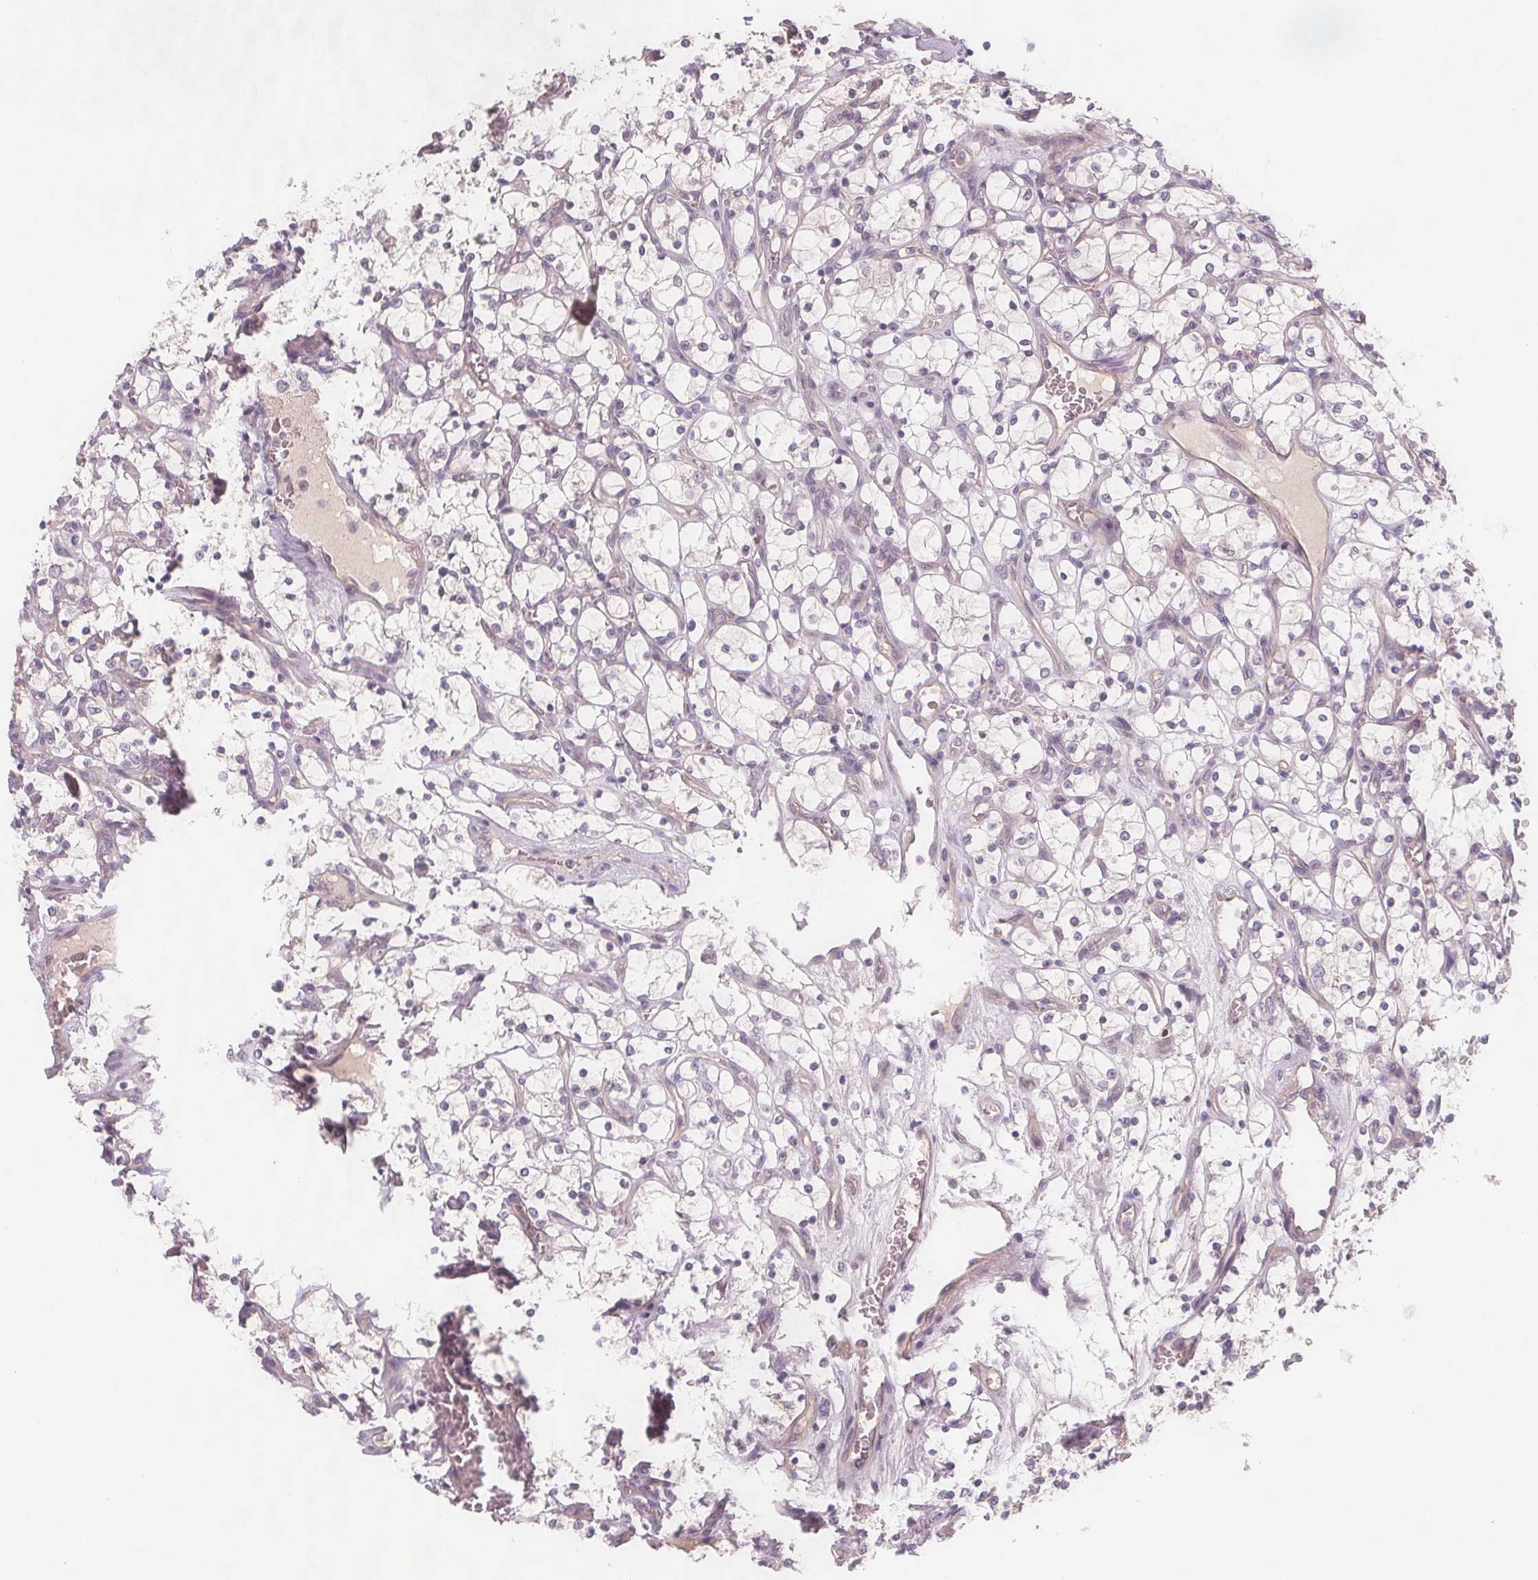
{"staining": {"intensity": "negative", "quantity": "none", "location": "none"}, "tissue": "renal cancer", "cell_type": "Tumor cells", "image_type": "cancer", "snomed": [{"axis": "morphology", "description": "Adenocarcinoma, NOS"}, {"axis": "topography", "description": "Kidney"}], "caption": "High power microscopy image of an immunohistochemistry photomicrograph of renal adenocarcinoma, revealing no significant staining in tumor cells.", "gene": "VNN1", "patient": {"sex": "female", "age": 69}}